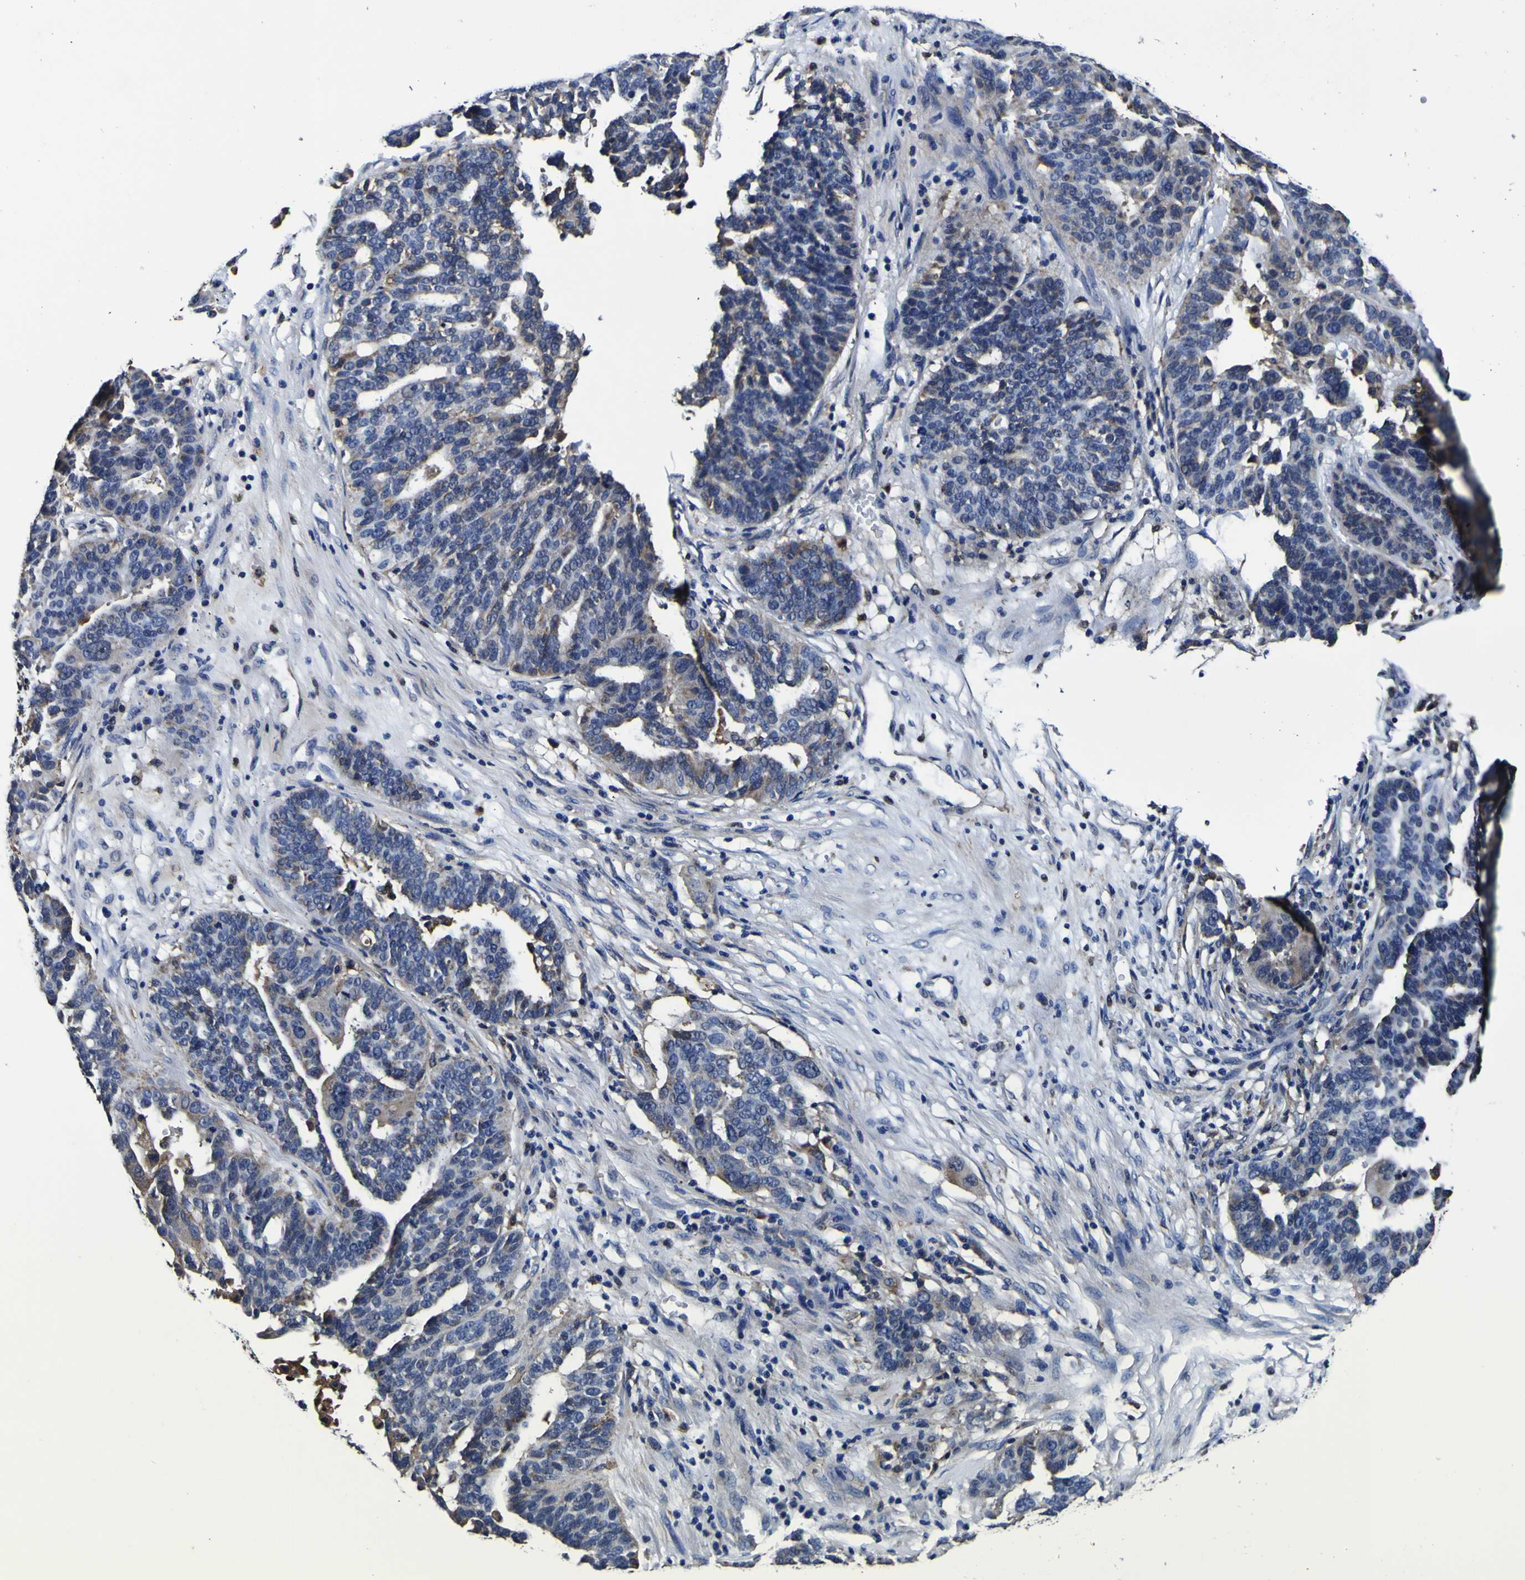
{"staining": {"intensity": "negative", "quantity": "none", "location": "none"}, "tissue": "ovarian cancer", "cell_type": "Tumor cells", "image_type": "cancer", "snomed": [{"axis": "morphology", "description": "Cystadenocarcinoma, serous, NOS"}, {"axis": "topography", "description": "Ovary"}], "caption": "Tumor cells show no significant staining in ovarian serous cystadenocarcinoma.", "gene": "GPX1", "patient": {"sex": "female", "age": 59}}